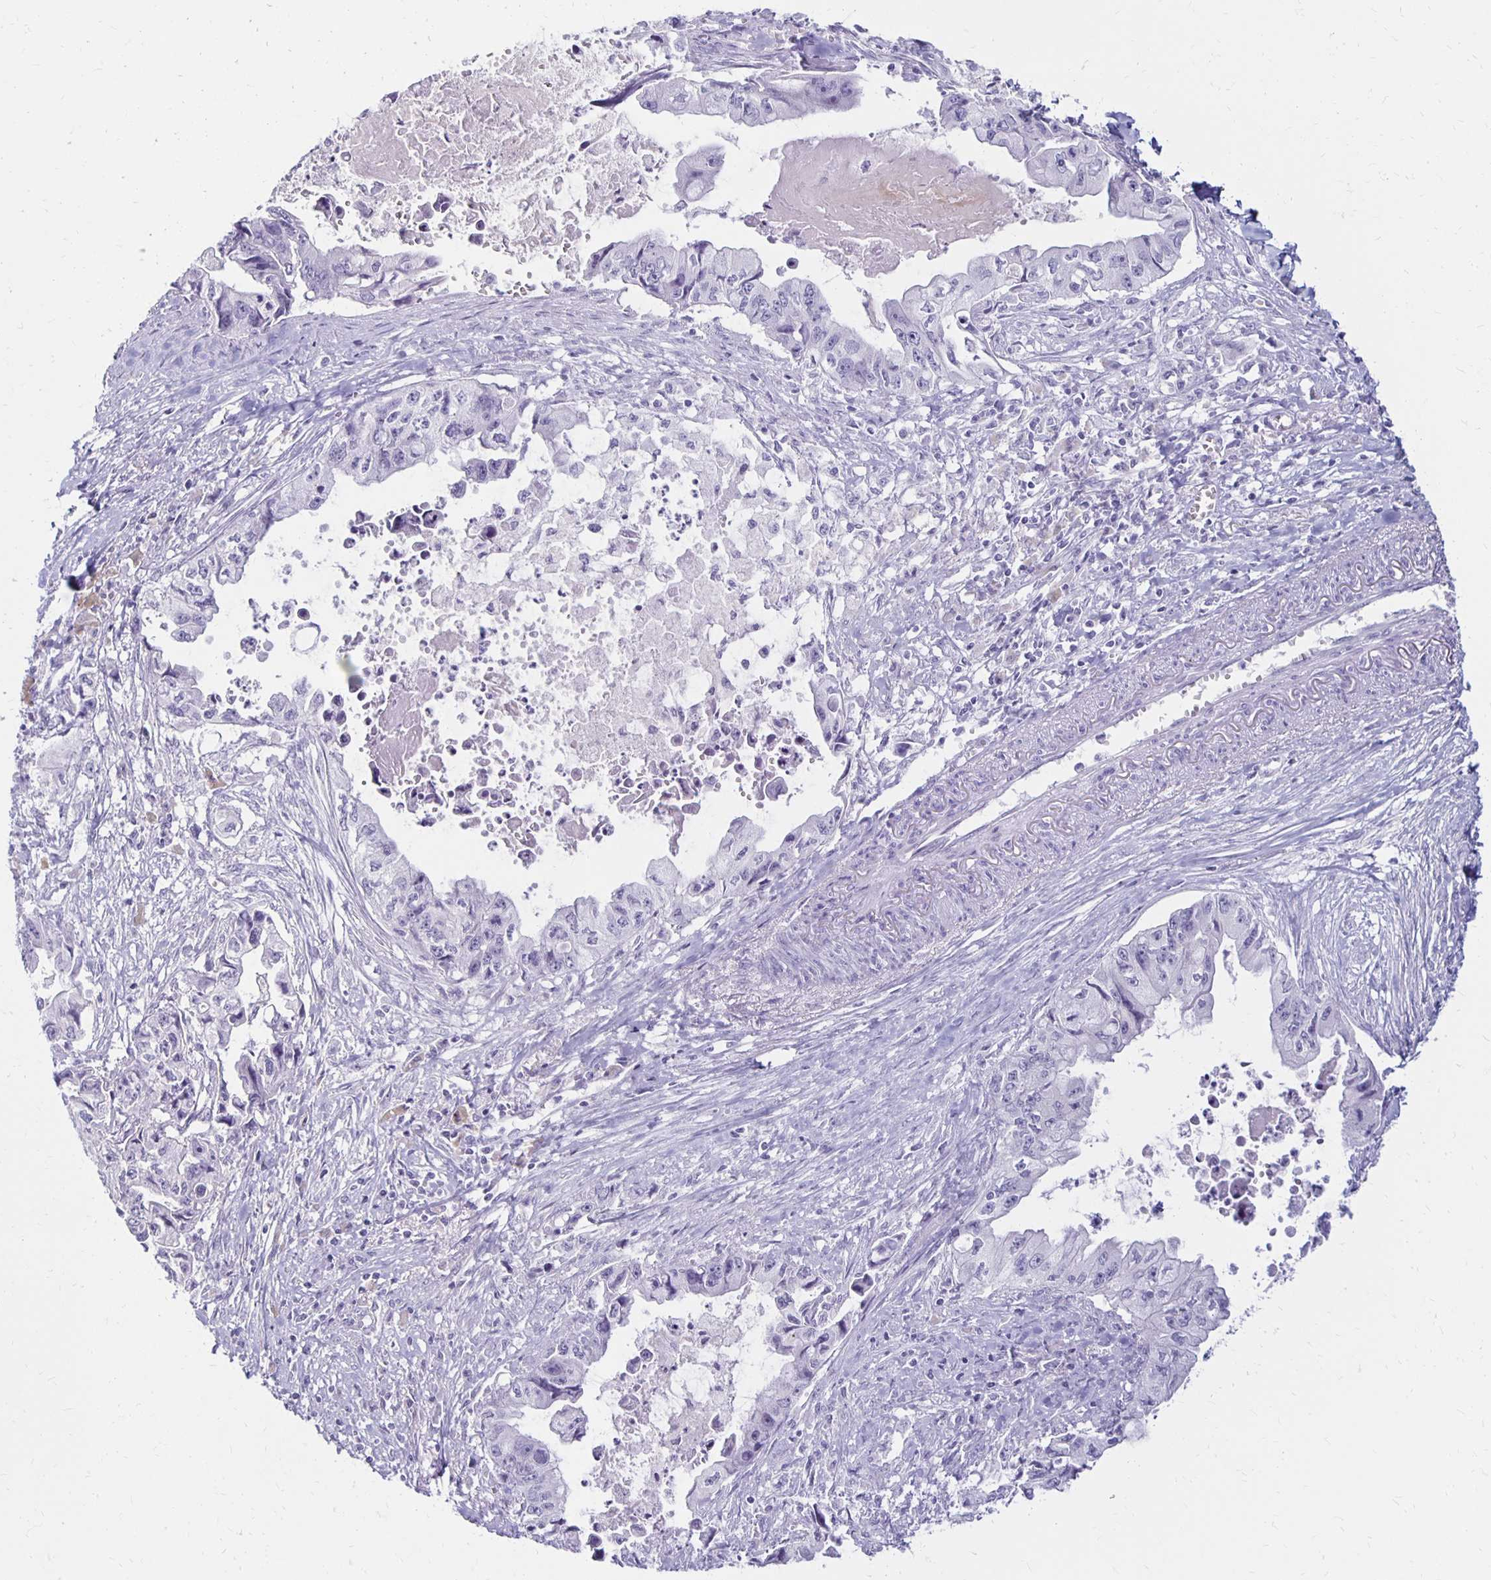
{"staining": {"intensity": "negative", "quantity": "none", "location": "none"}, "tissue": "pancreatic cancer", "cell_type": "Tumor cells", "image_type": "cancer", "snomed": [{"axis": "morphology", "description": "Adenocarcinoma, NOS"}, {"axis": "topography", "description": "Pancreas"}], "caption": "IHC photomicrograph of neoplastic tissue: human pancreatic cancer stained with DAB exhibits no significant protein expression in tumor cells.", "gene": "RYR1", "patient": {"sex": "male", "age": 66}}